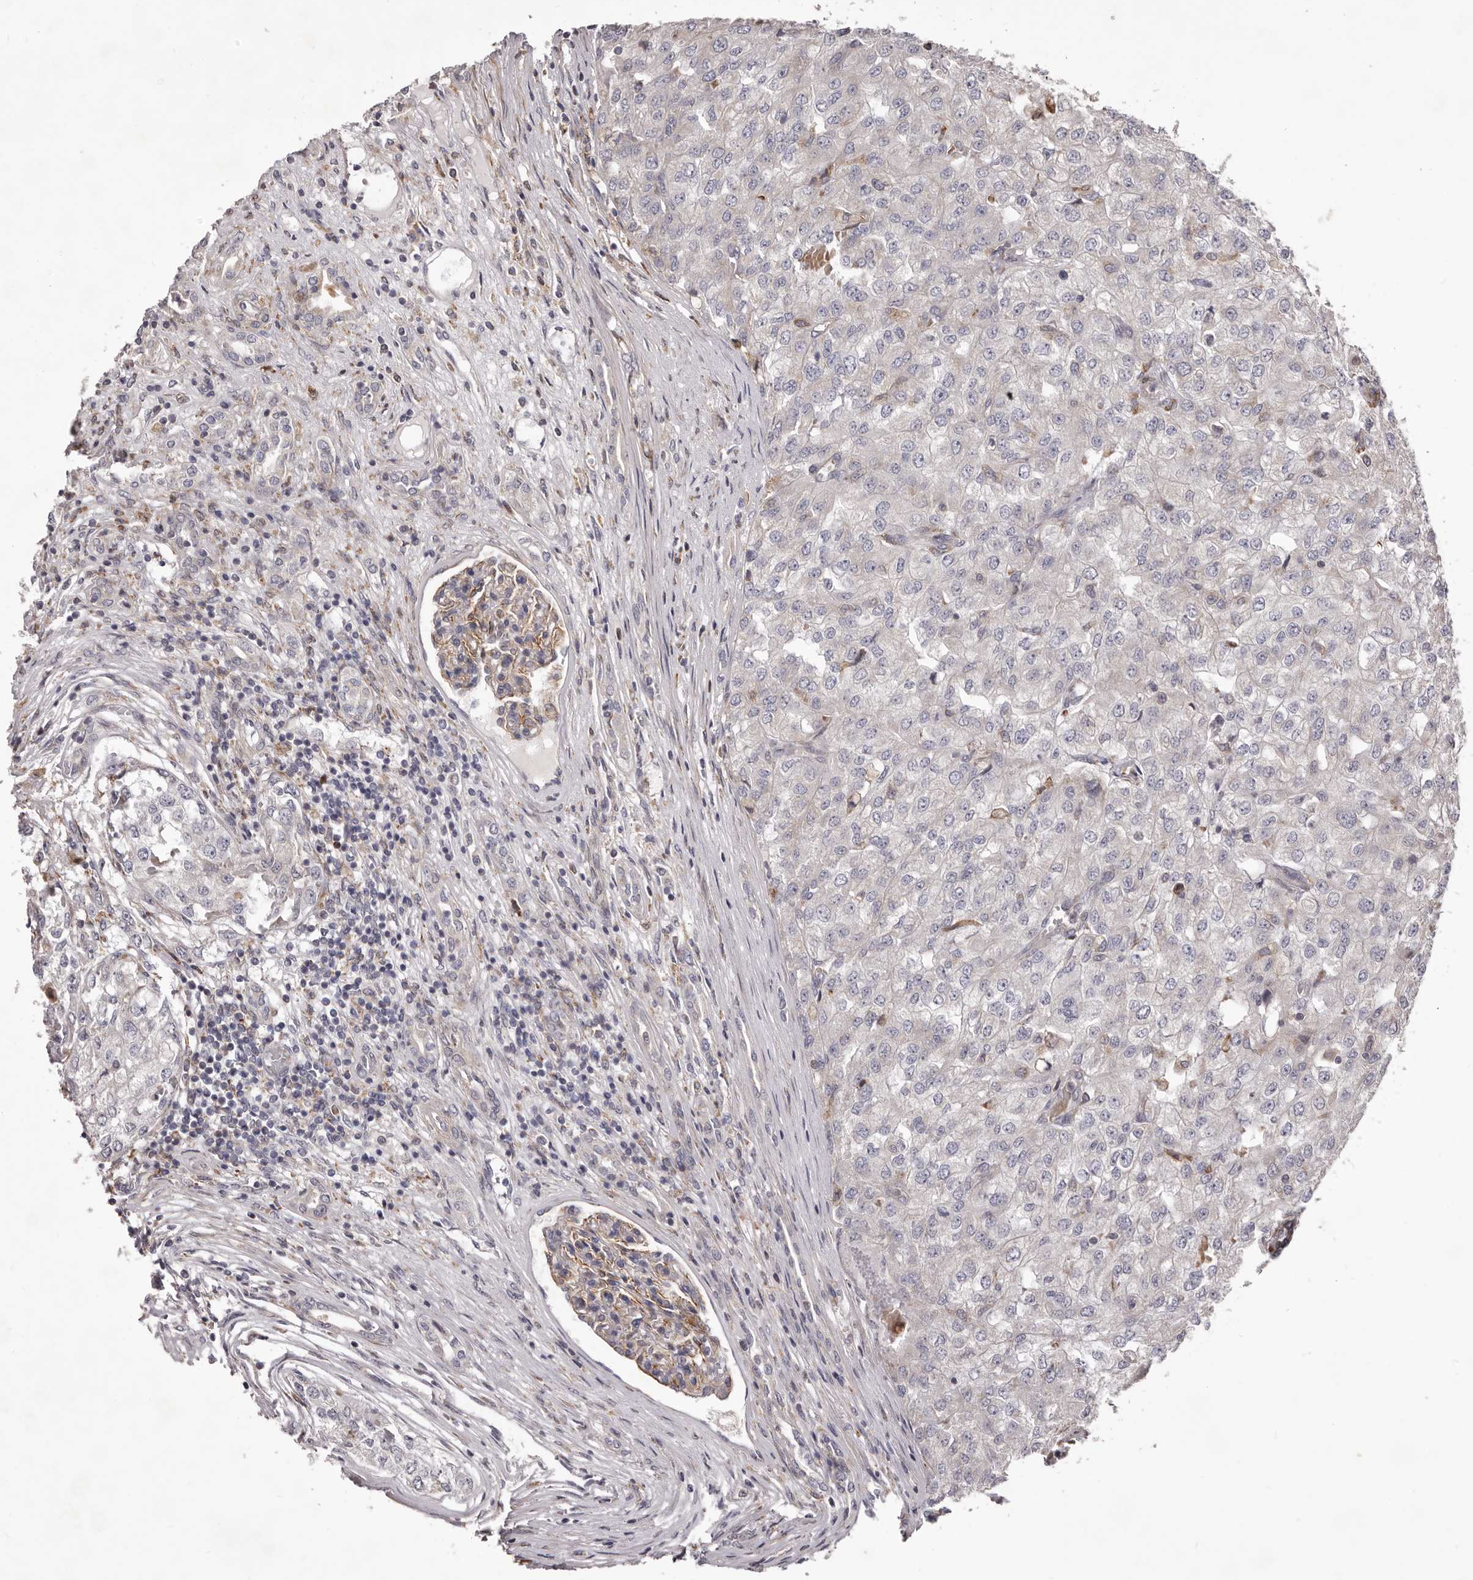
{"staining": {"intensity": "negative", "quantity": "none", "location": "none"}, "tissue": "renal cancer", "cell_type": "Tumor cells", "image_type": "cancer", "snomed": [{"axis": "morphology", "description": "Adenocarcinoma, NOS"}, {"axis": "topography", "description": "Kidney"}], "caption": "A micrograph of renal adenocarcinoma stained for a protein exhibits no brown staining in tumor cells.", "gene": "ALPK1", "patient": {"sex": "female", "age": 54}}